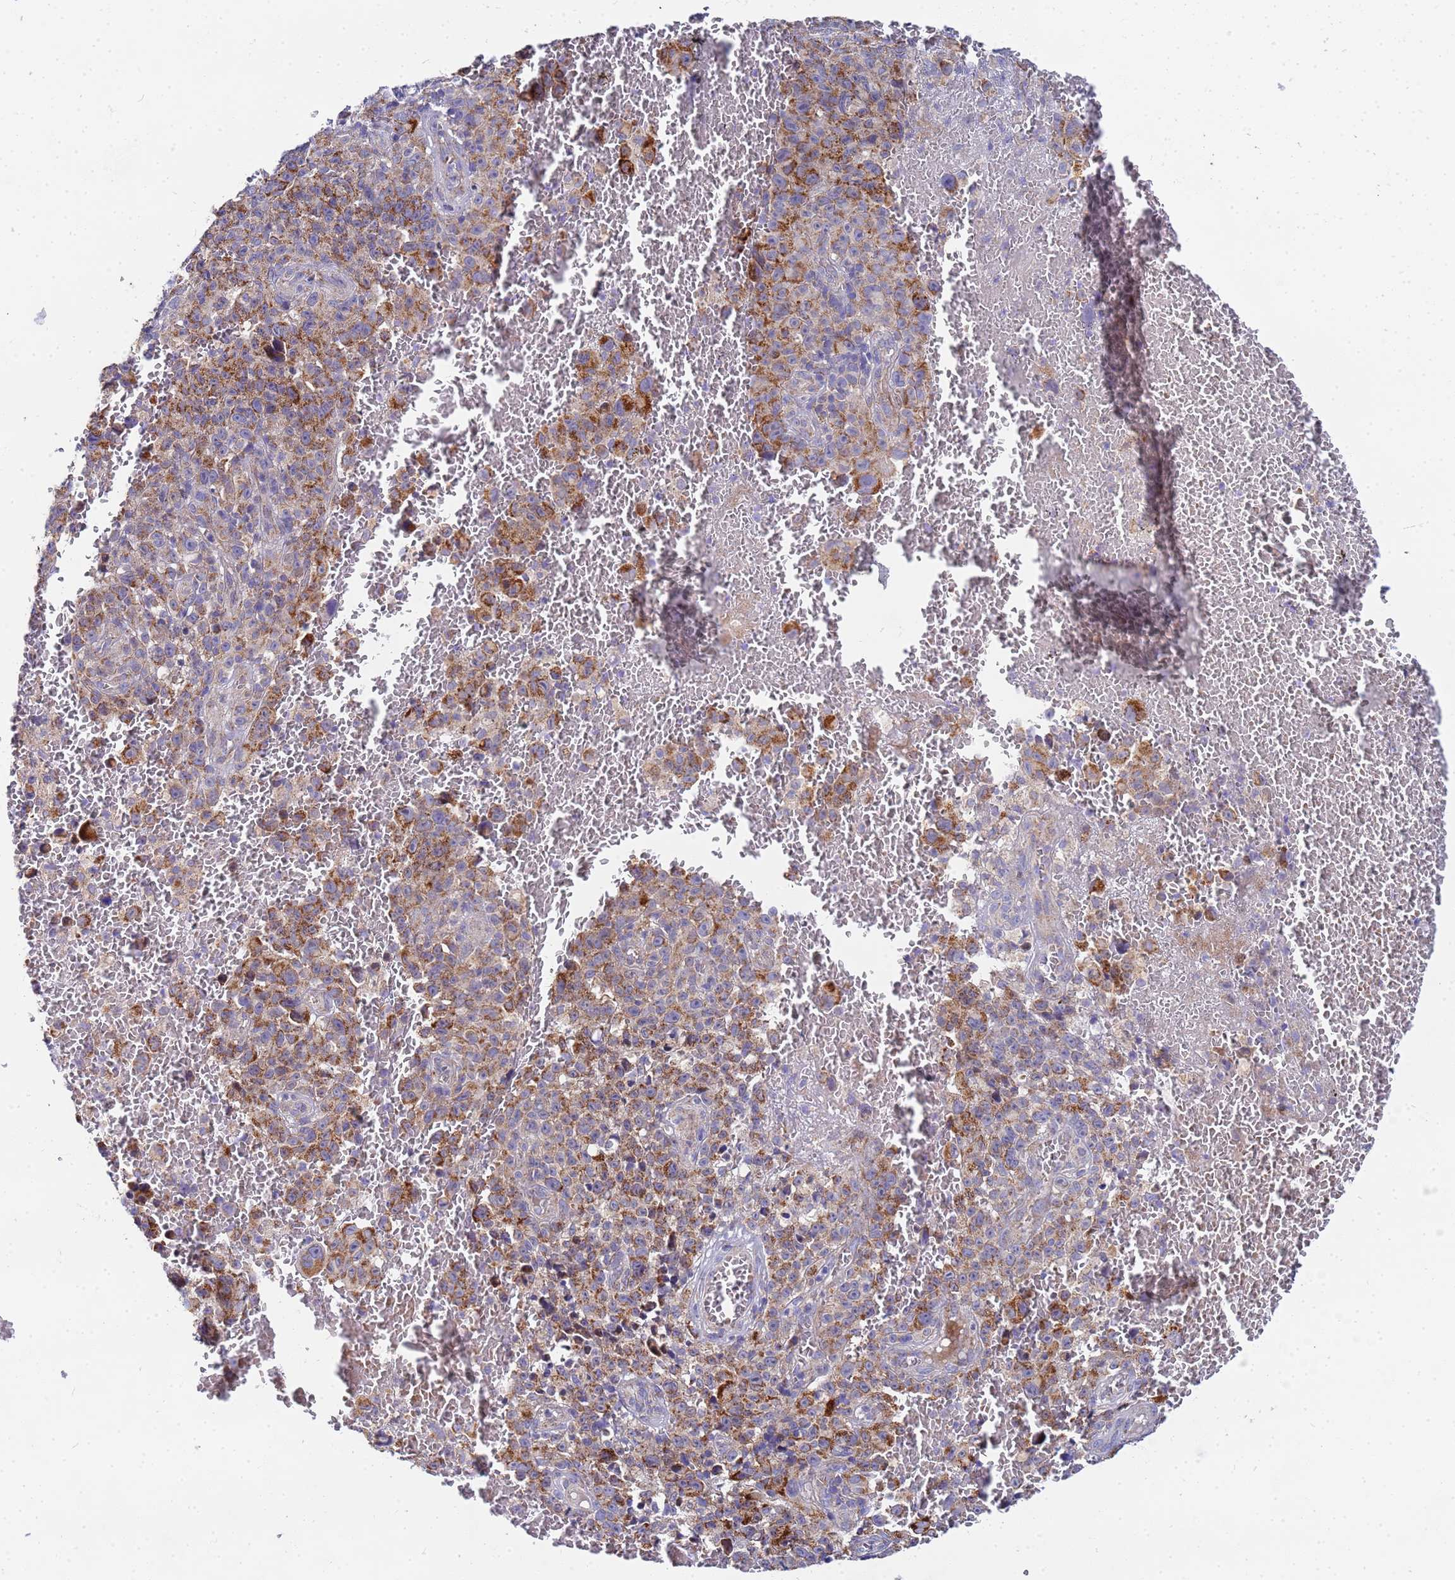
{"staining": {"intensity": "moderate", "quantity": ">75%", "location": "cytoplasmic/membranous"}, "tissue": "melanoma", "cell_type": "Tumor cells", "image_type": "cancer", "snomed": [{"axis": "morphology", "description": "Malignant melanoma, NOS"}, {"axis": "topography", "description": "Skin"}], "caption": "Immunohistochemistry image of melanoma stained for a protein (brown), which reveals medium levels of moderate cytoplasmic/membranous expression in about >75% of tumor cells.", "gene": "FAHD2A", "patient": {"sex": "female", "age": 82}}